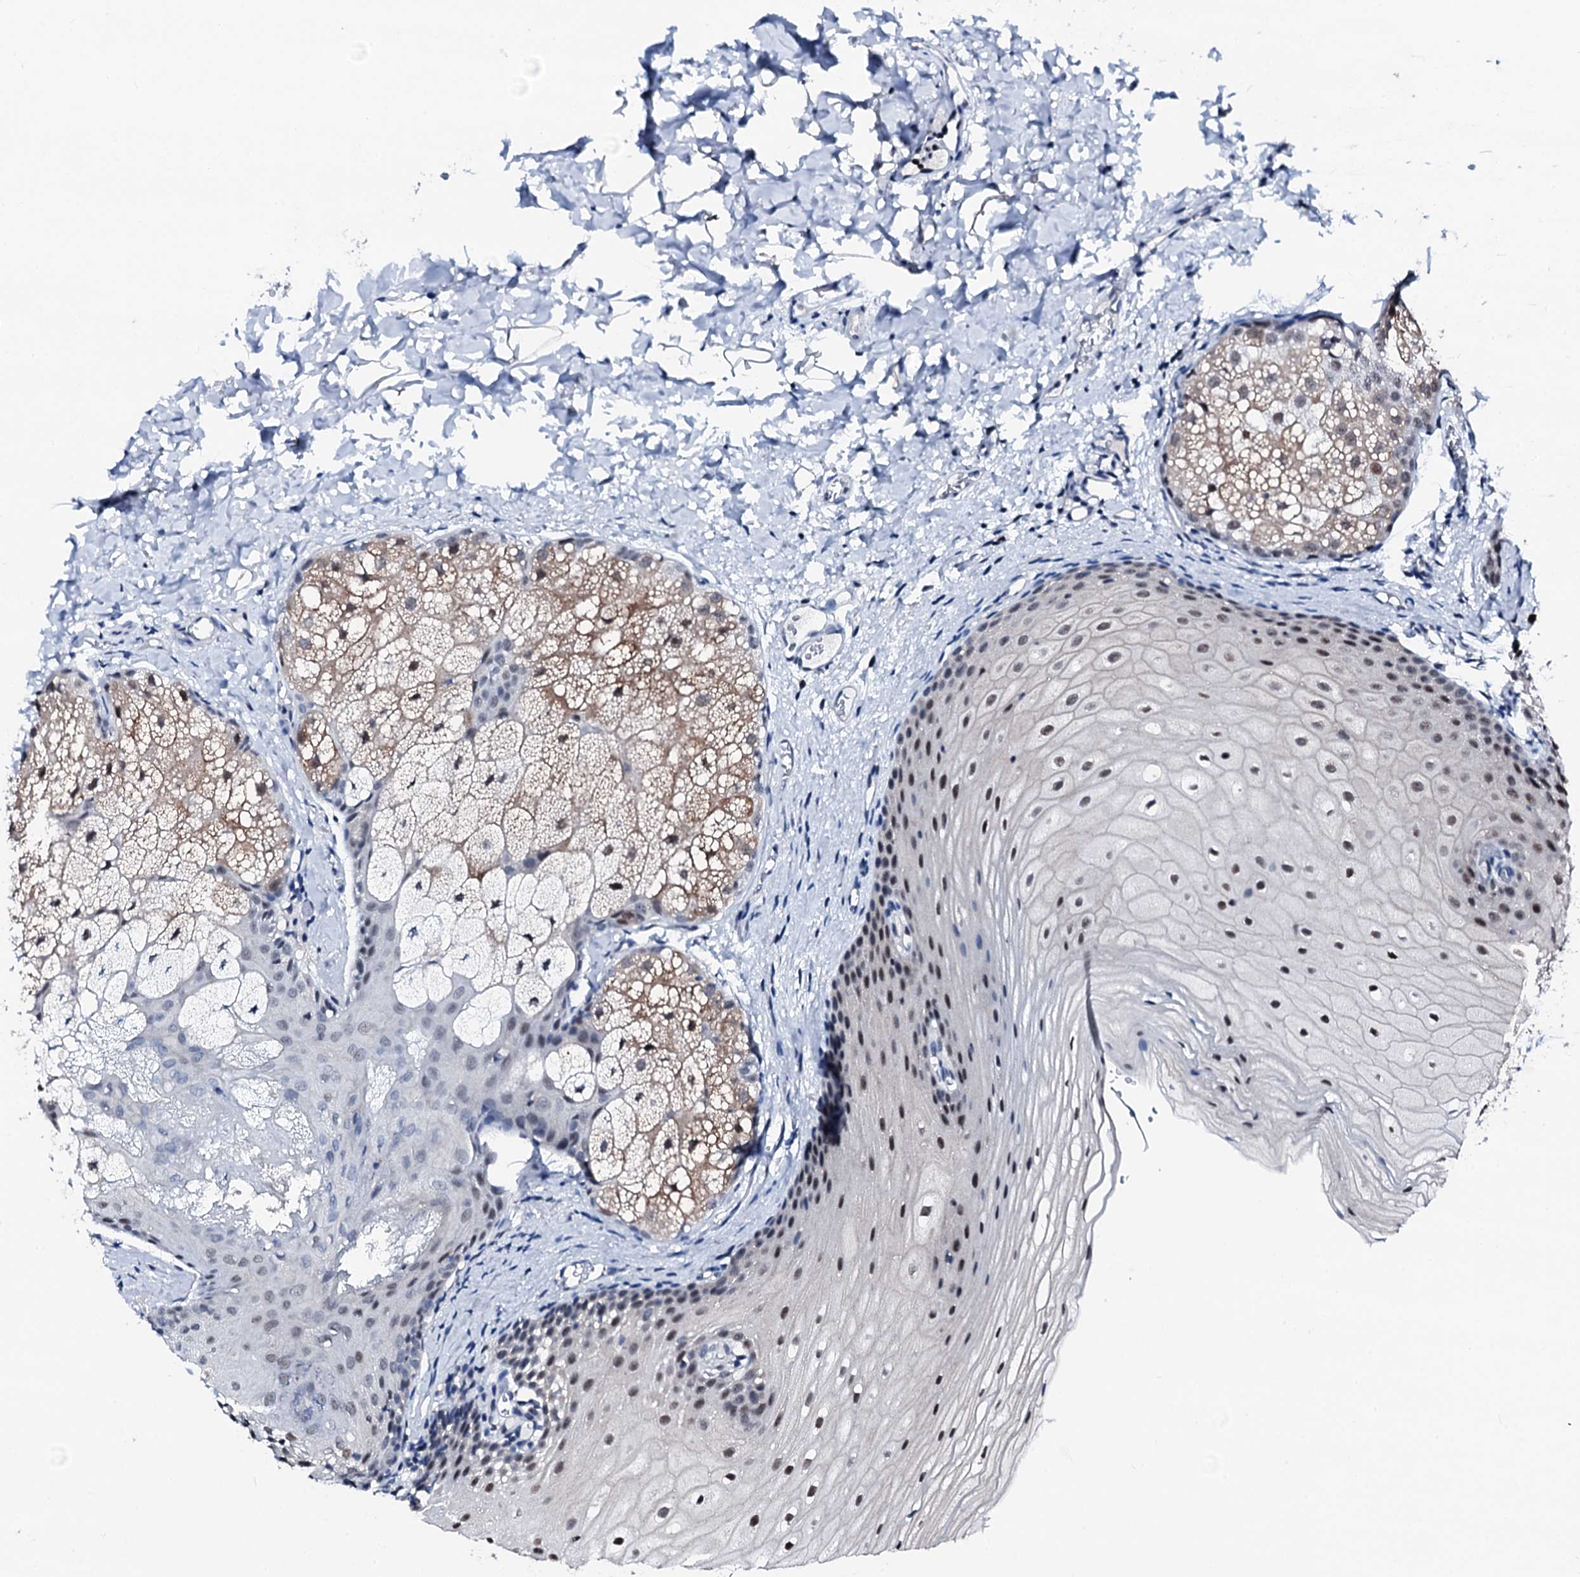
{"staining": {"intensity": "moderate", "quantity": "<25%", "location": "cytoplasmic/membranous,nuclear"}, "tissue": "oral mucosa", "cell_type": "Squamous epithelial cells", "image_type": "normal", "snomed": [{"axis": "morphology", "description": "Normal tissue, NOS"}, {"axis": "topography", "description": "Oral tissue"}], "caption": "This histopathology image demonstrates immunohistochemistry staining of benign oral mucosa, with low moderate cytoplasmic/membranous,nuclear expression in approximately <25% of squamous epithelial cells.", "gene": "TRAFD1", "patient": {"sex": "female", "age": 70}}